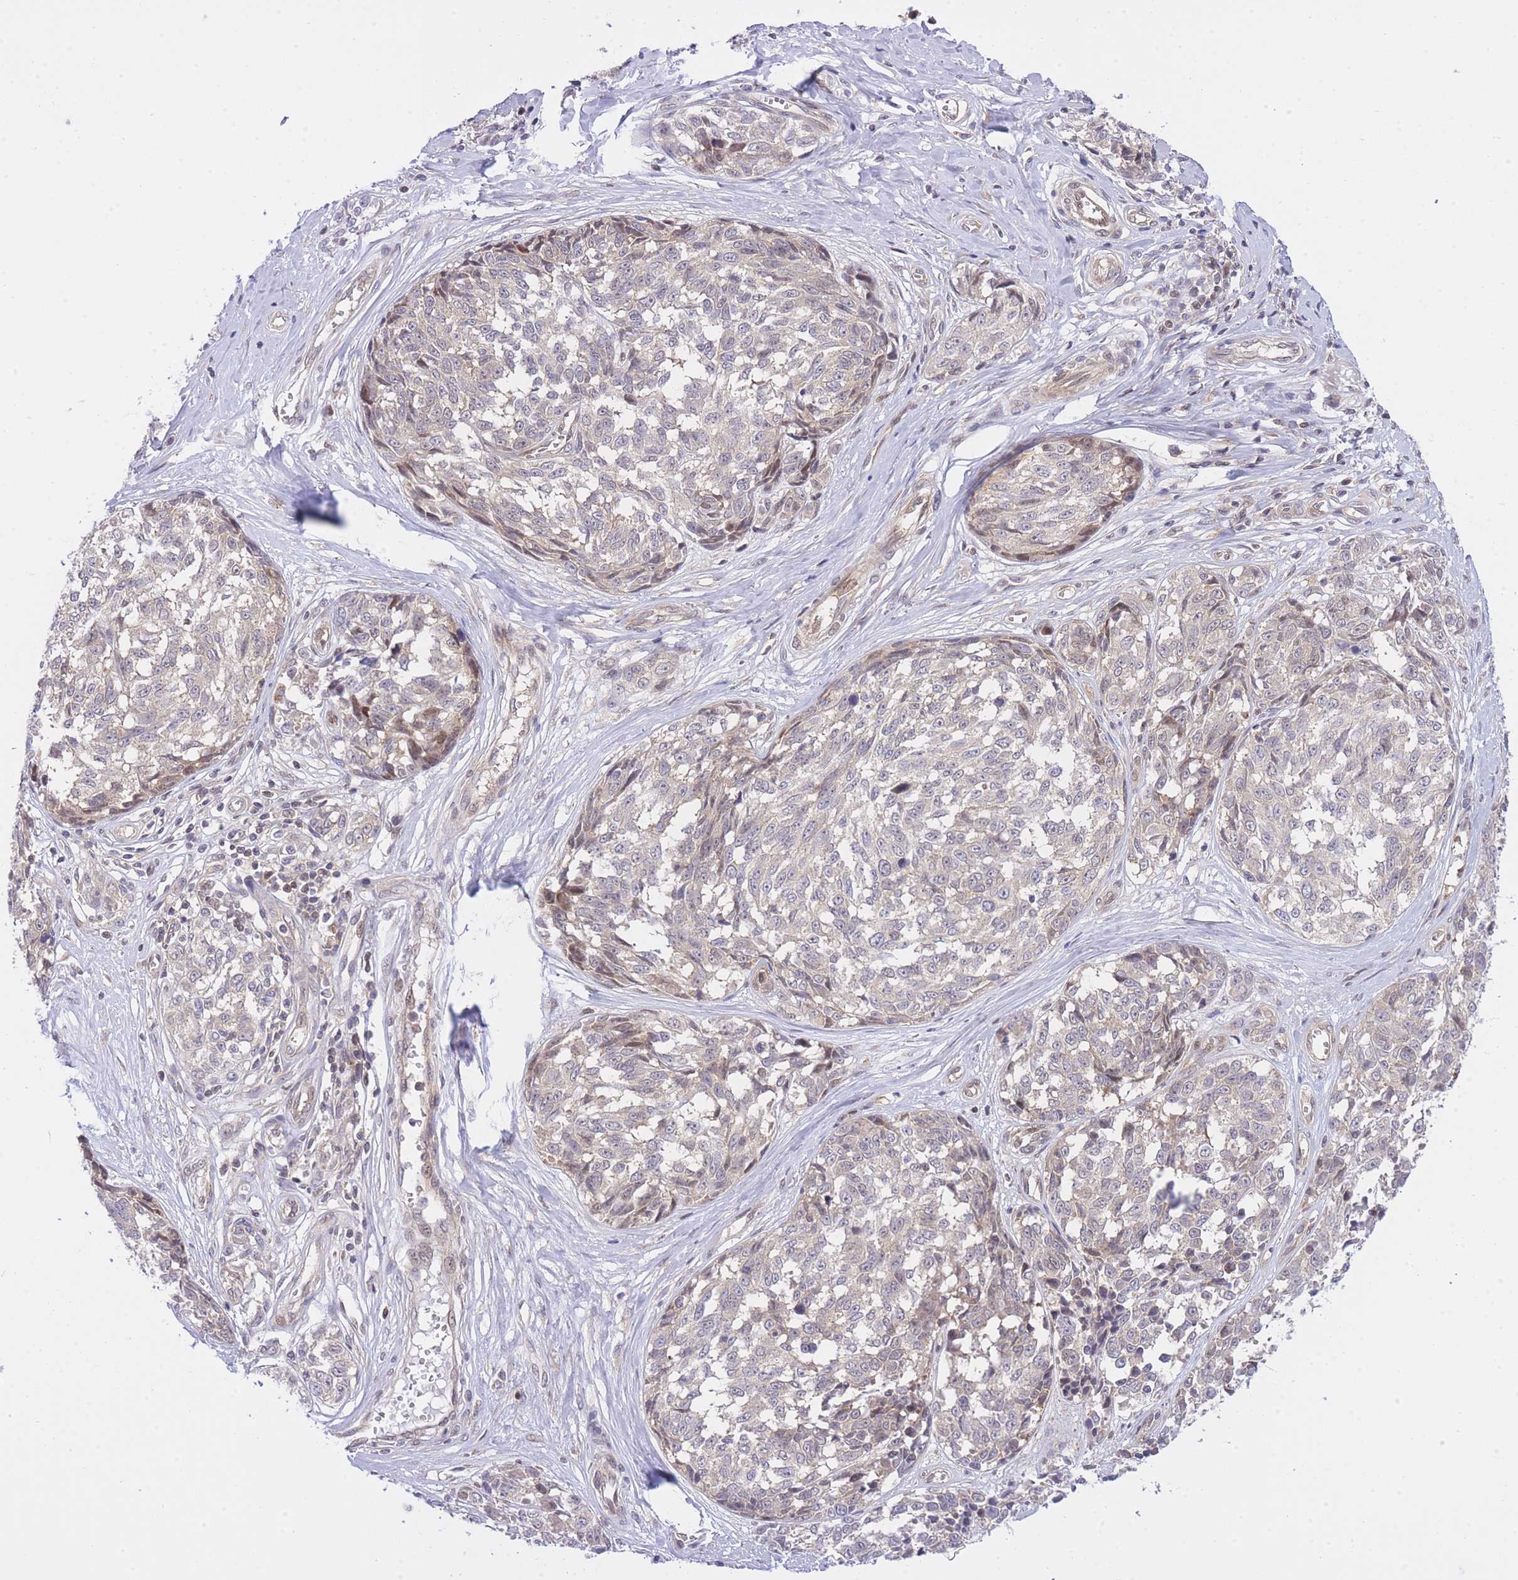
{"staining": {"intensity": "negative", "quantity": "none", "location": "none"}, "tissue": "melanoma", "cell_type": "Tumor cells", "image_type": "cancer", "snomed": [{"axis": "morphology", "description": "Normal tissue, NOS"}, {"axis": "morphology", "description": "Malignant melanoma, NOS"}, {"axis": "topography", "description": "Skin"}], "caption": "Photomicrograph shows no protein expression in tumor cells of melanoma tissue.", "gene": "EIF2B2", "patient": {"sex": "female", "age": 64}}